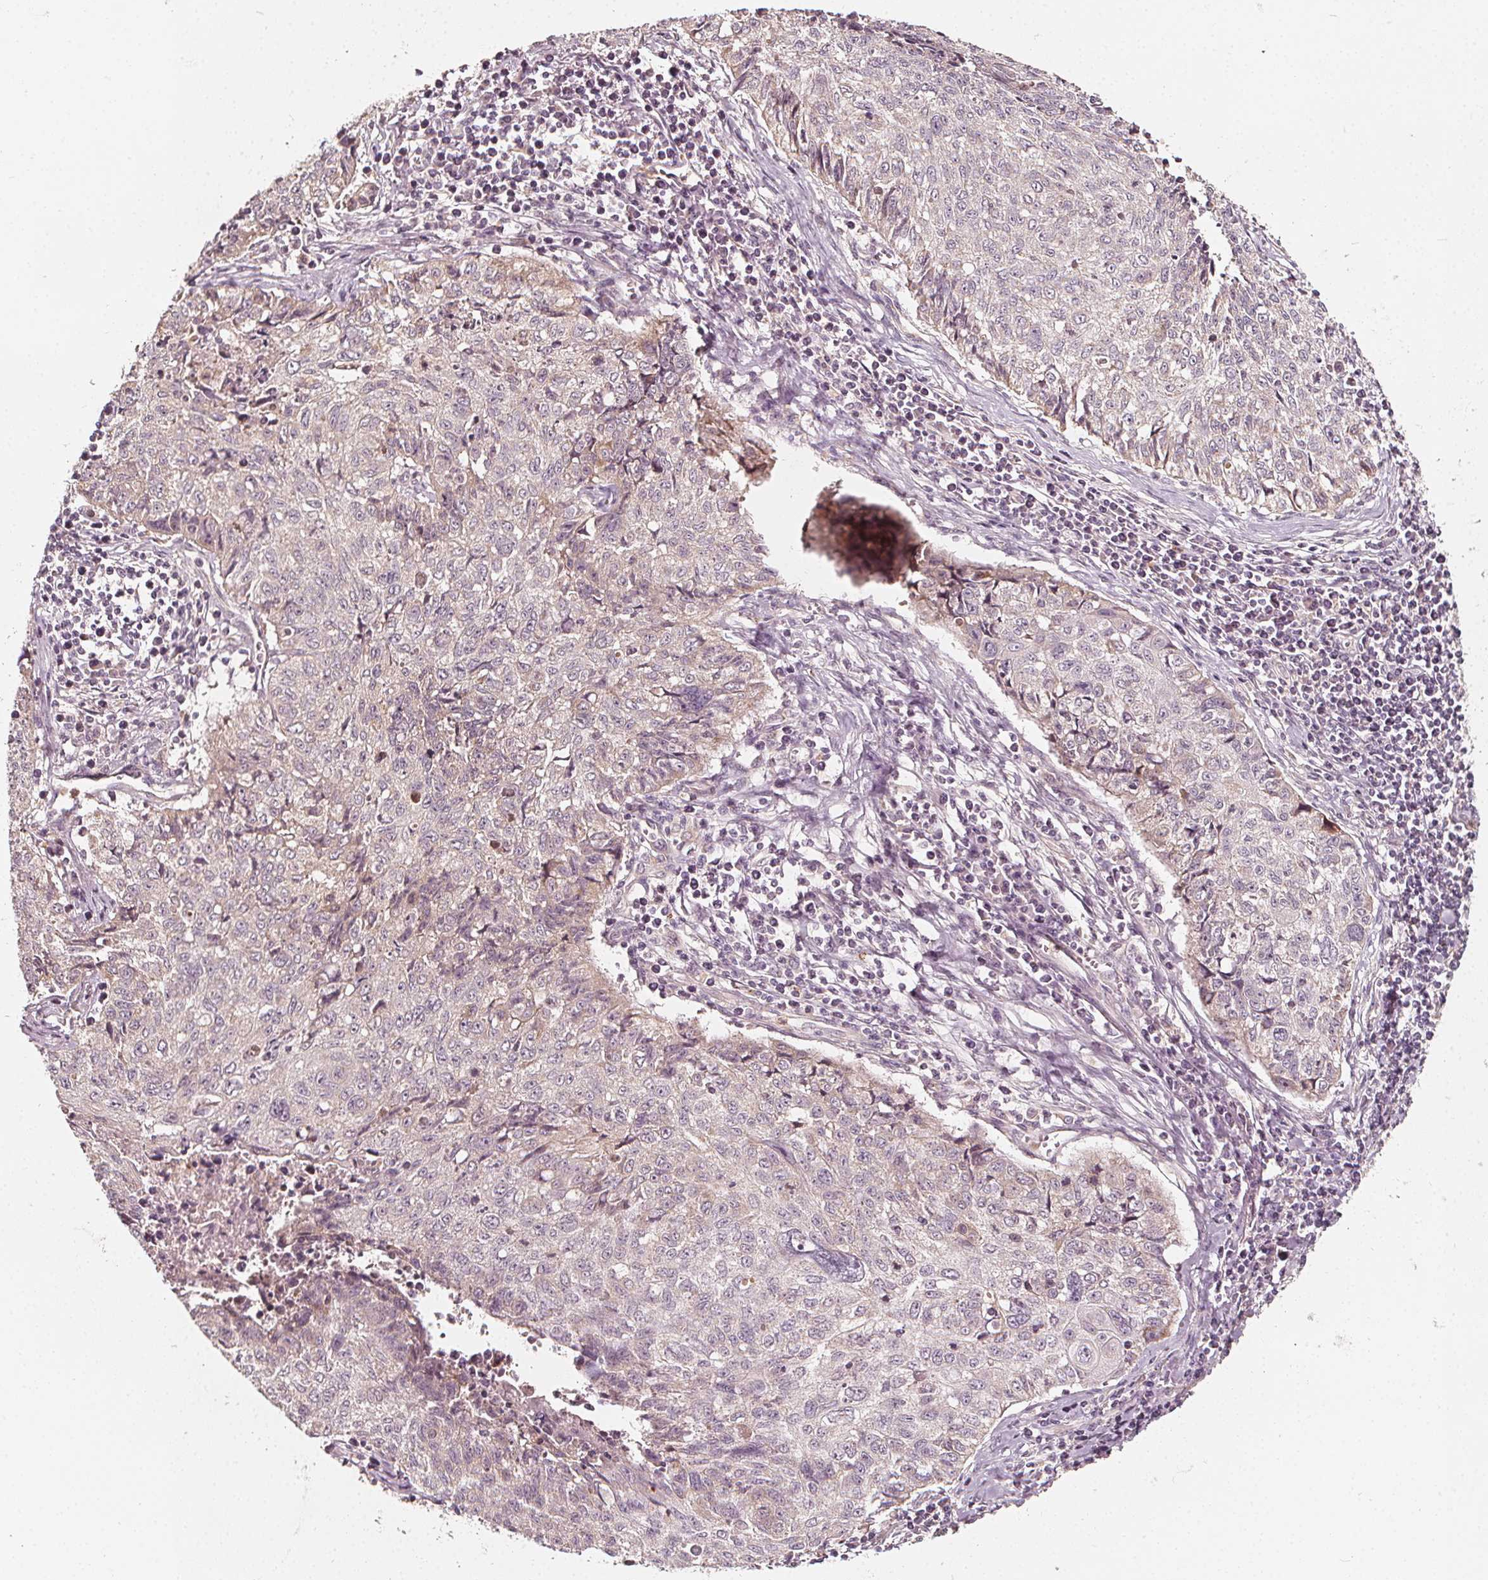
{"staining": {"intensity": "negative", "quantity": "none", "location": "none"}, "tissue": "lung cancer", "cell_type": "Tumor cells", "image_type": "cancer", "snomed": [{"axis": "morphology", "description": "Normal morphology"}, {"axis": "morphology", "description": "Aneuploidy"}, {"axis": "morphology", "description": "Squamous cell carcinoma, NOS"}, {"axis": "topography", "description": "Lymph node"}, {"axis": "topography", "description": "Lung"}], "caption": "Immunohistochemistry of lung cancer (aneuploidy) displays no staining in tumor cells. (DAB immunohistochemistry (IHC) with hematoxylin counter stain).", "gene": "NPC1L1", "patient": {"sex": "female", "age": 76}}